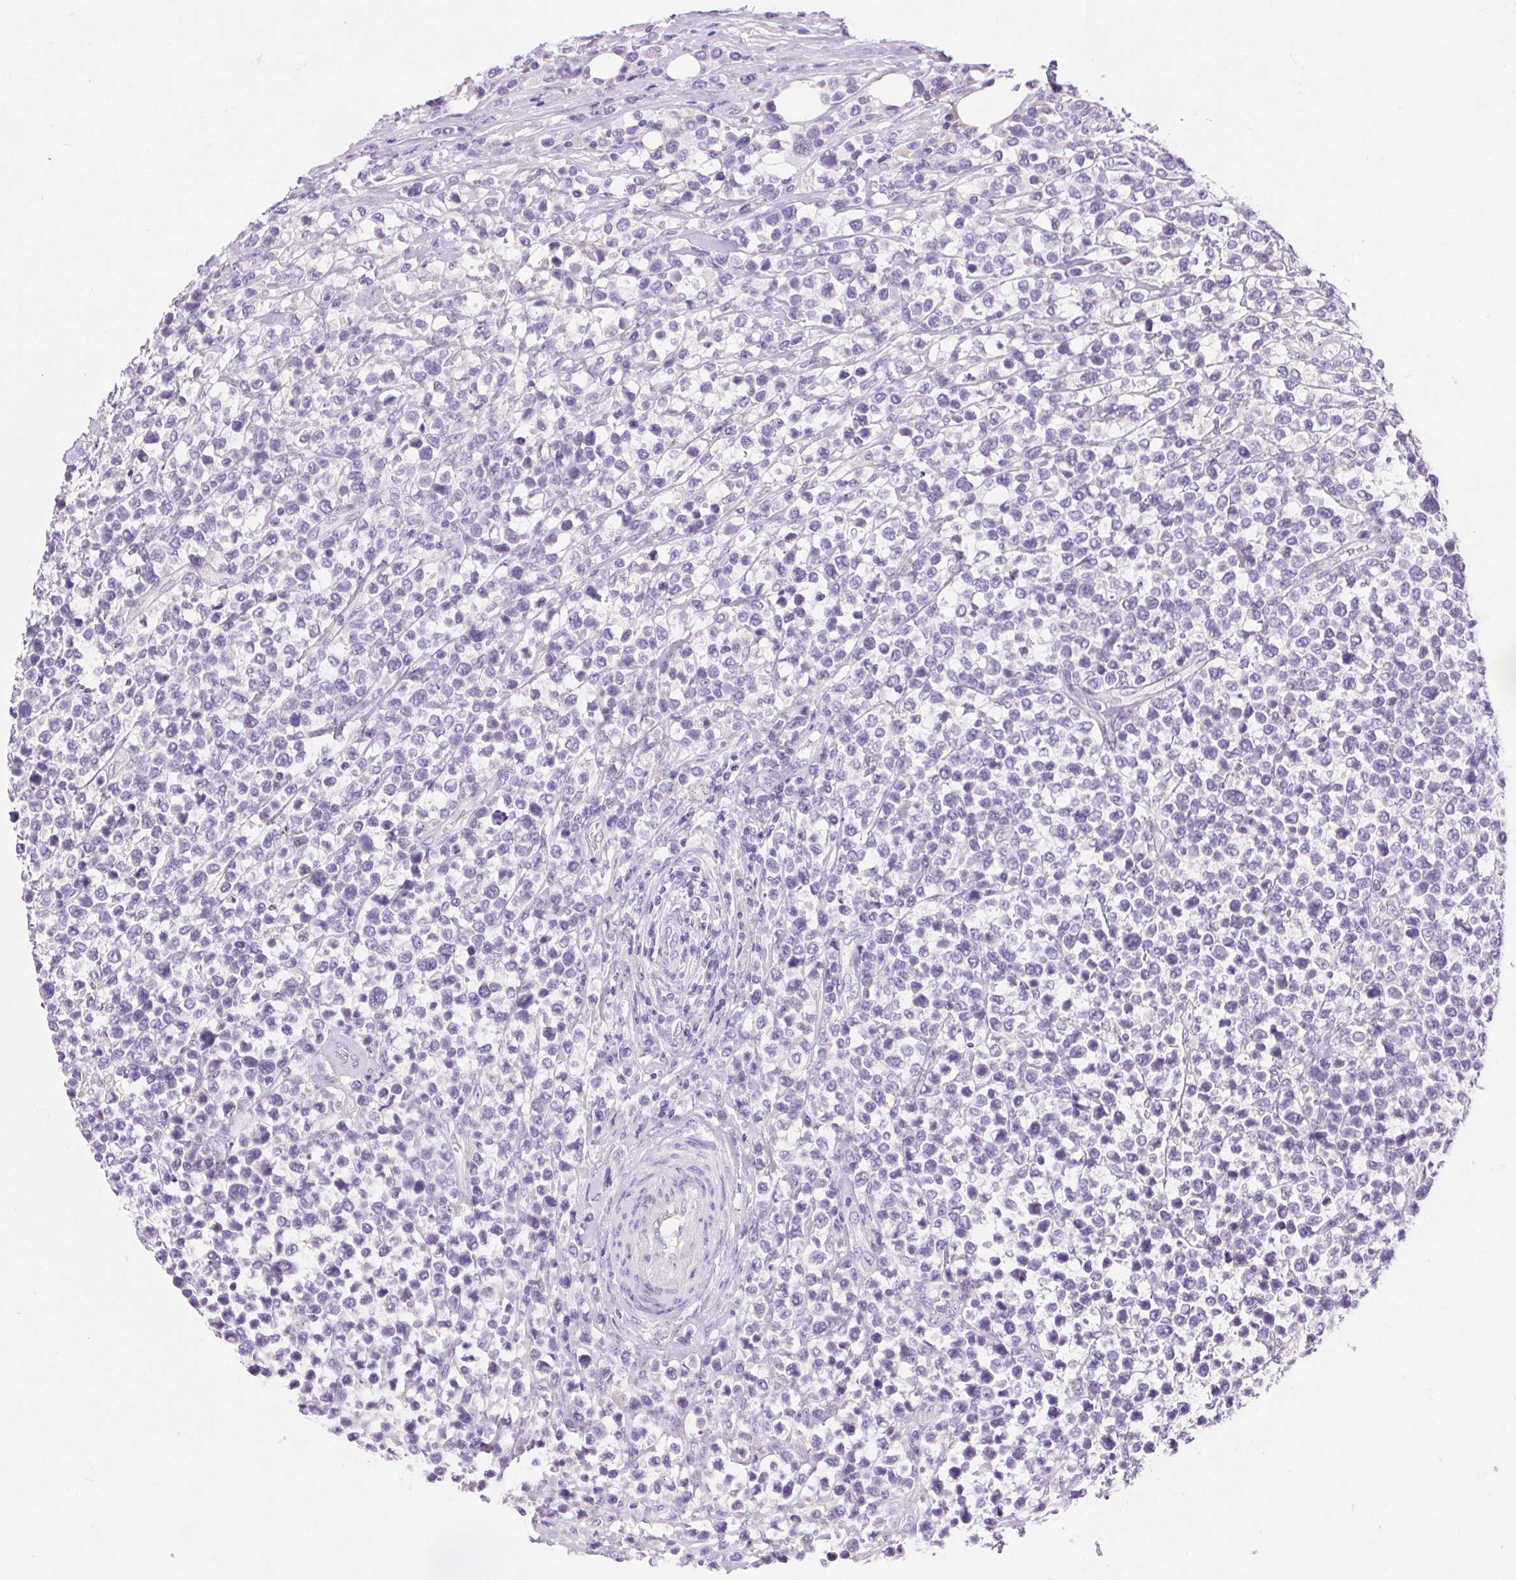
{"staining": {"intensity": "negative", "quantity": "none", "location": "none"}, "tissue": "lymphoma", "cell_type": "Tumor cells", "image_type": "cancer", "snomed": [{"axis": "morphology", "description": "Malignant lymphoma, non-Hodgkin's type, High grade"}, {"axis": "topography", "description": "Soft tissue"}], "caption": "Photomicrograph shows no significant protein expression in tumor cells of lymphoma.", "gene": "ARHGAP11B", "patient": {"sex": "female", "age": 56}}